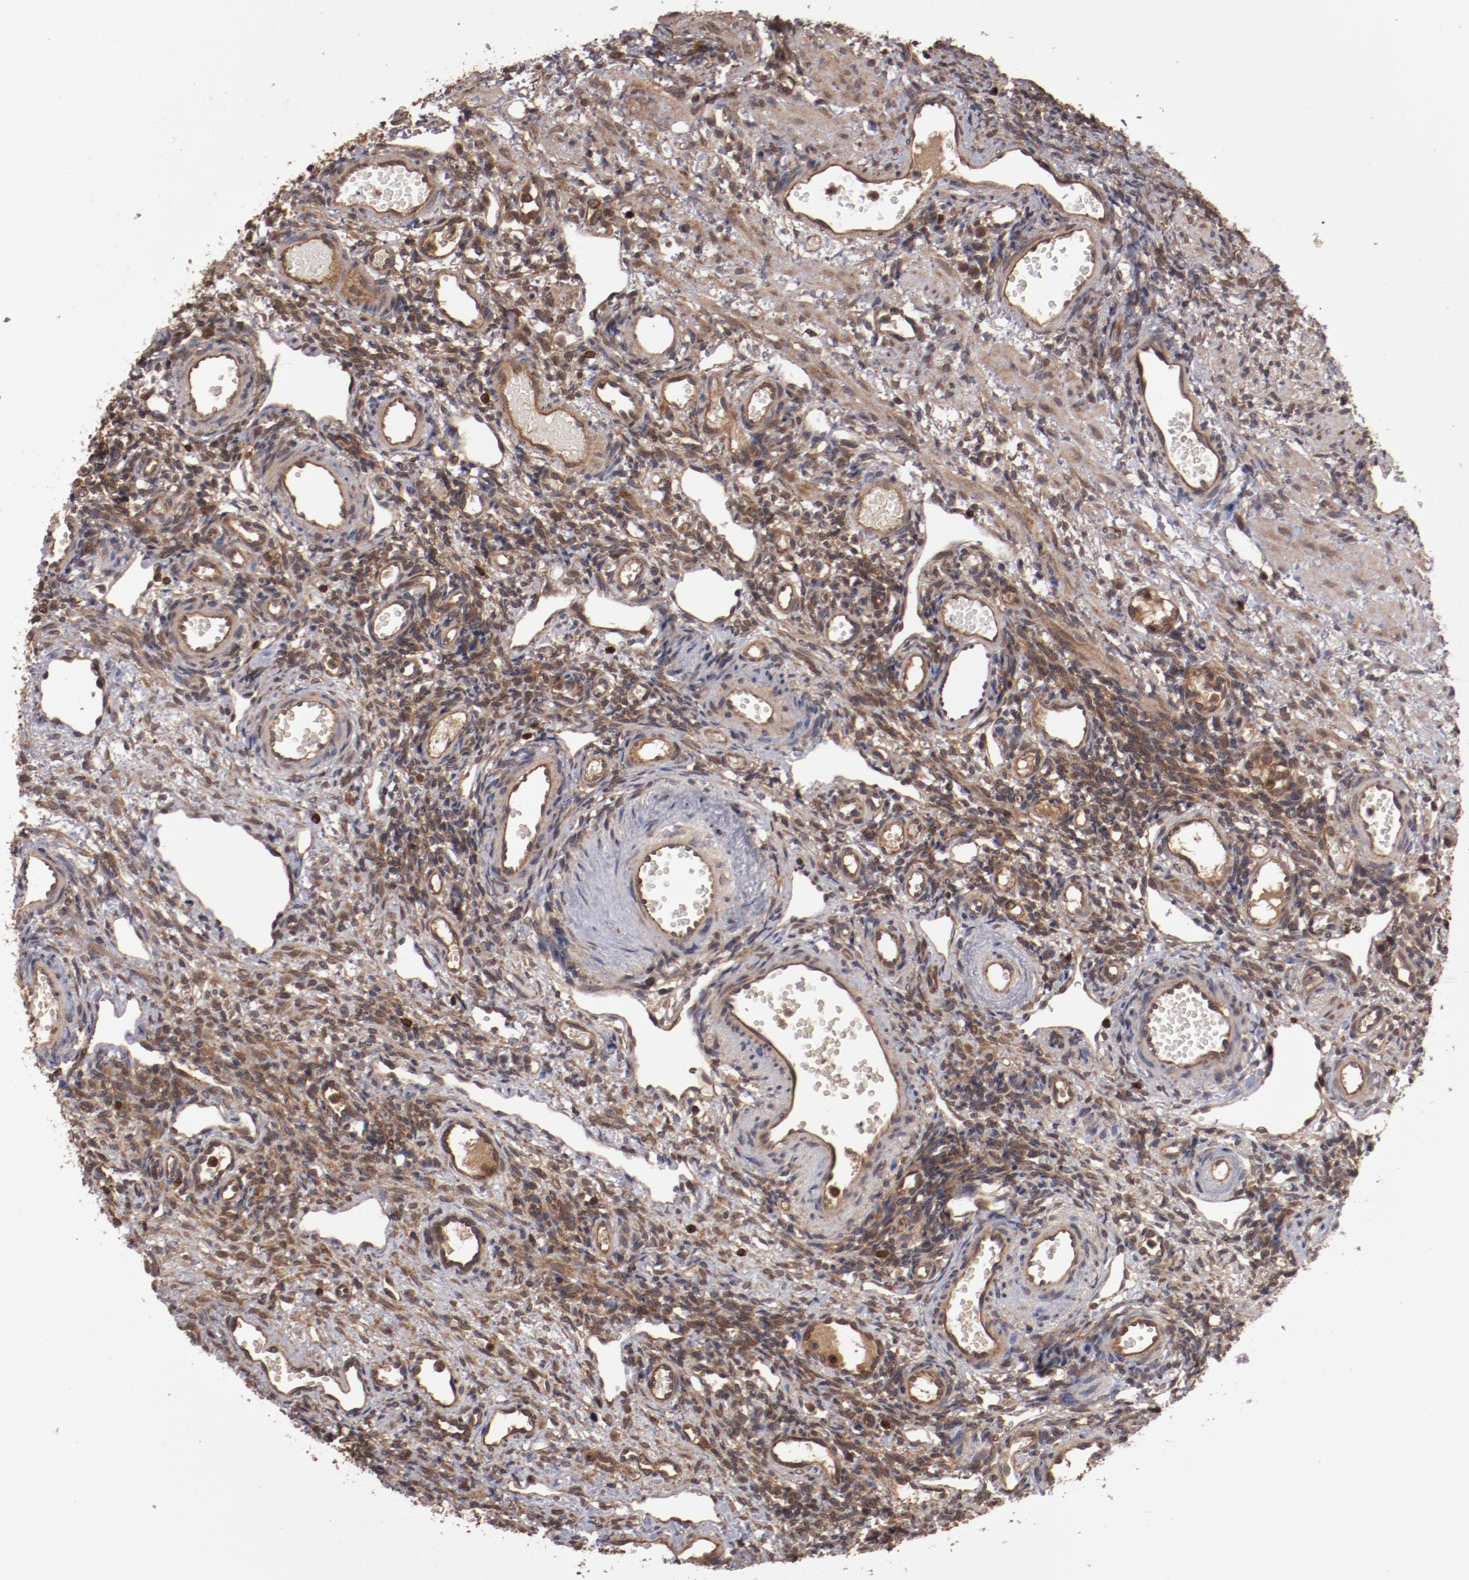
{"staining": {"intensity": "weak", "quantity": ">75%", "location": "cytoplasmic/membranous"}, "tissue": "ovary", "cell_type": "Follicle cells", "image_type": "normal", "snomed": [{"axis": "morphology", "description": "Normal tissue, NOS"}, {"axis": "topography", "description": "Ovary"}], "caption": "Immunohistochemistry (IHC) of unremarkable ovary reveals low levels of weak cytoplasmic/membranous positivity in approximately >75% of follicle cells.", "gene": "RPS6KA6", "patient": {"sex": "female", "age": 33}}